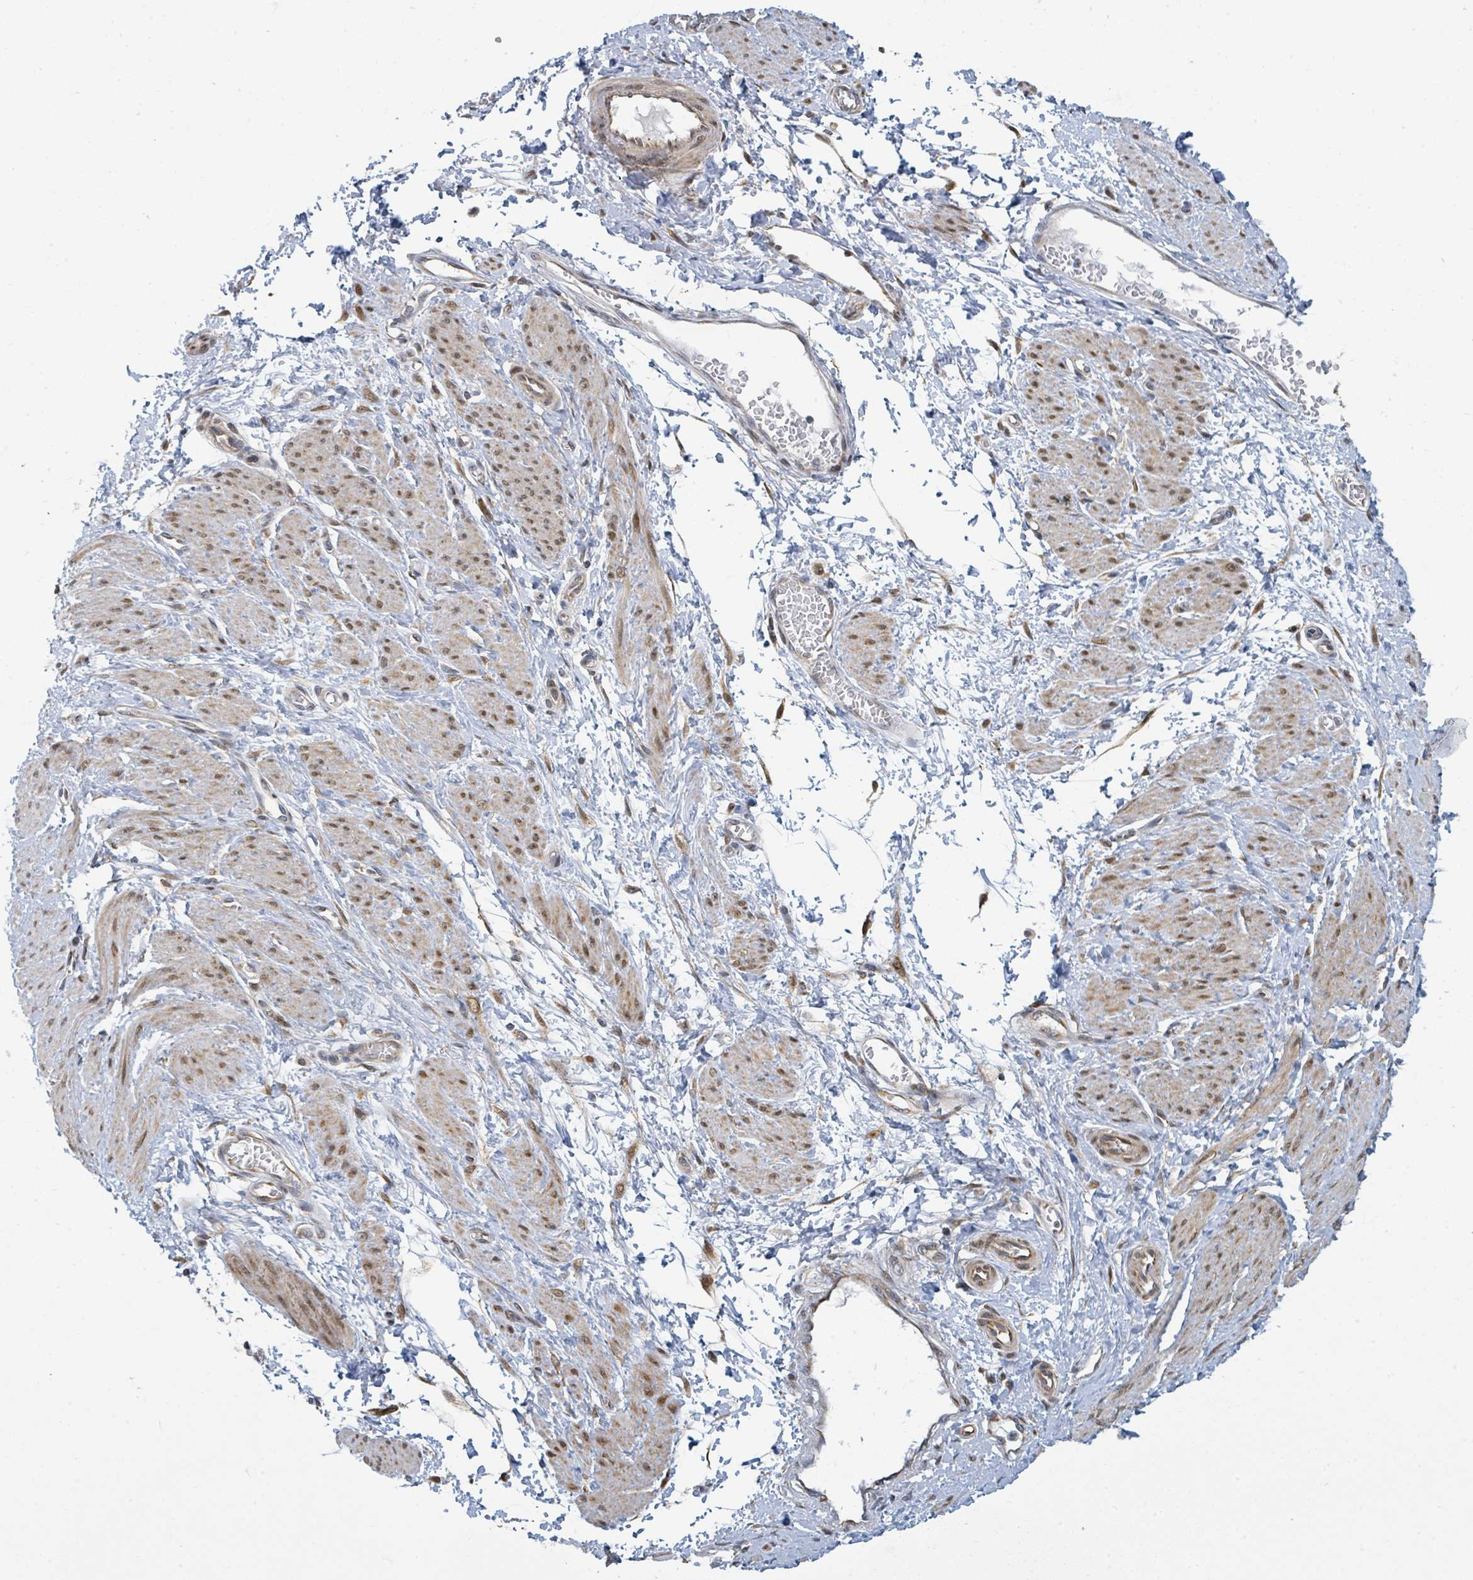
{"staining": {"intensity": "moderate", "quantity": "25%-75%", "location": "cytoplasmic/membranous,nuclear"}, "tissue": "smooth muscle", "cell_type": "Smooth muscle cells", "image_type": "normal", "snomed": [{"axis": "morphology", "description": "Normal tissue, NOS"}, {"axis": "topography", "description": "Smooth muscle"}, {"axis": "topography", "description": "Uterus"}], "caption": "IHC histopathology image of normal smooth muscle: human smooth muscle stained using immunohistochemistry shows medium levels of moderate protein expression localized specifically in the cytoplasmic/membranous,nuclear of smooth muscle cells, appearing as a cytoplasmic/membranous,nuclear brown color.", "gene": "PSMB7", "patient": {"sex": "female", "age": 39}}